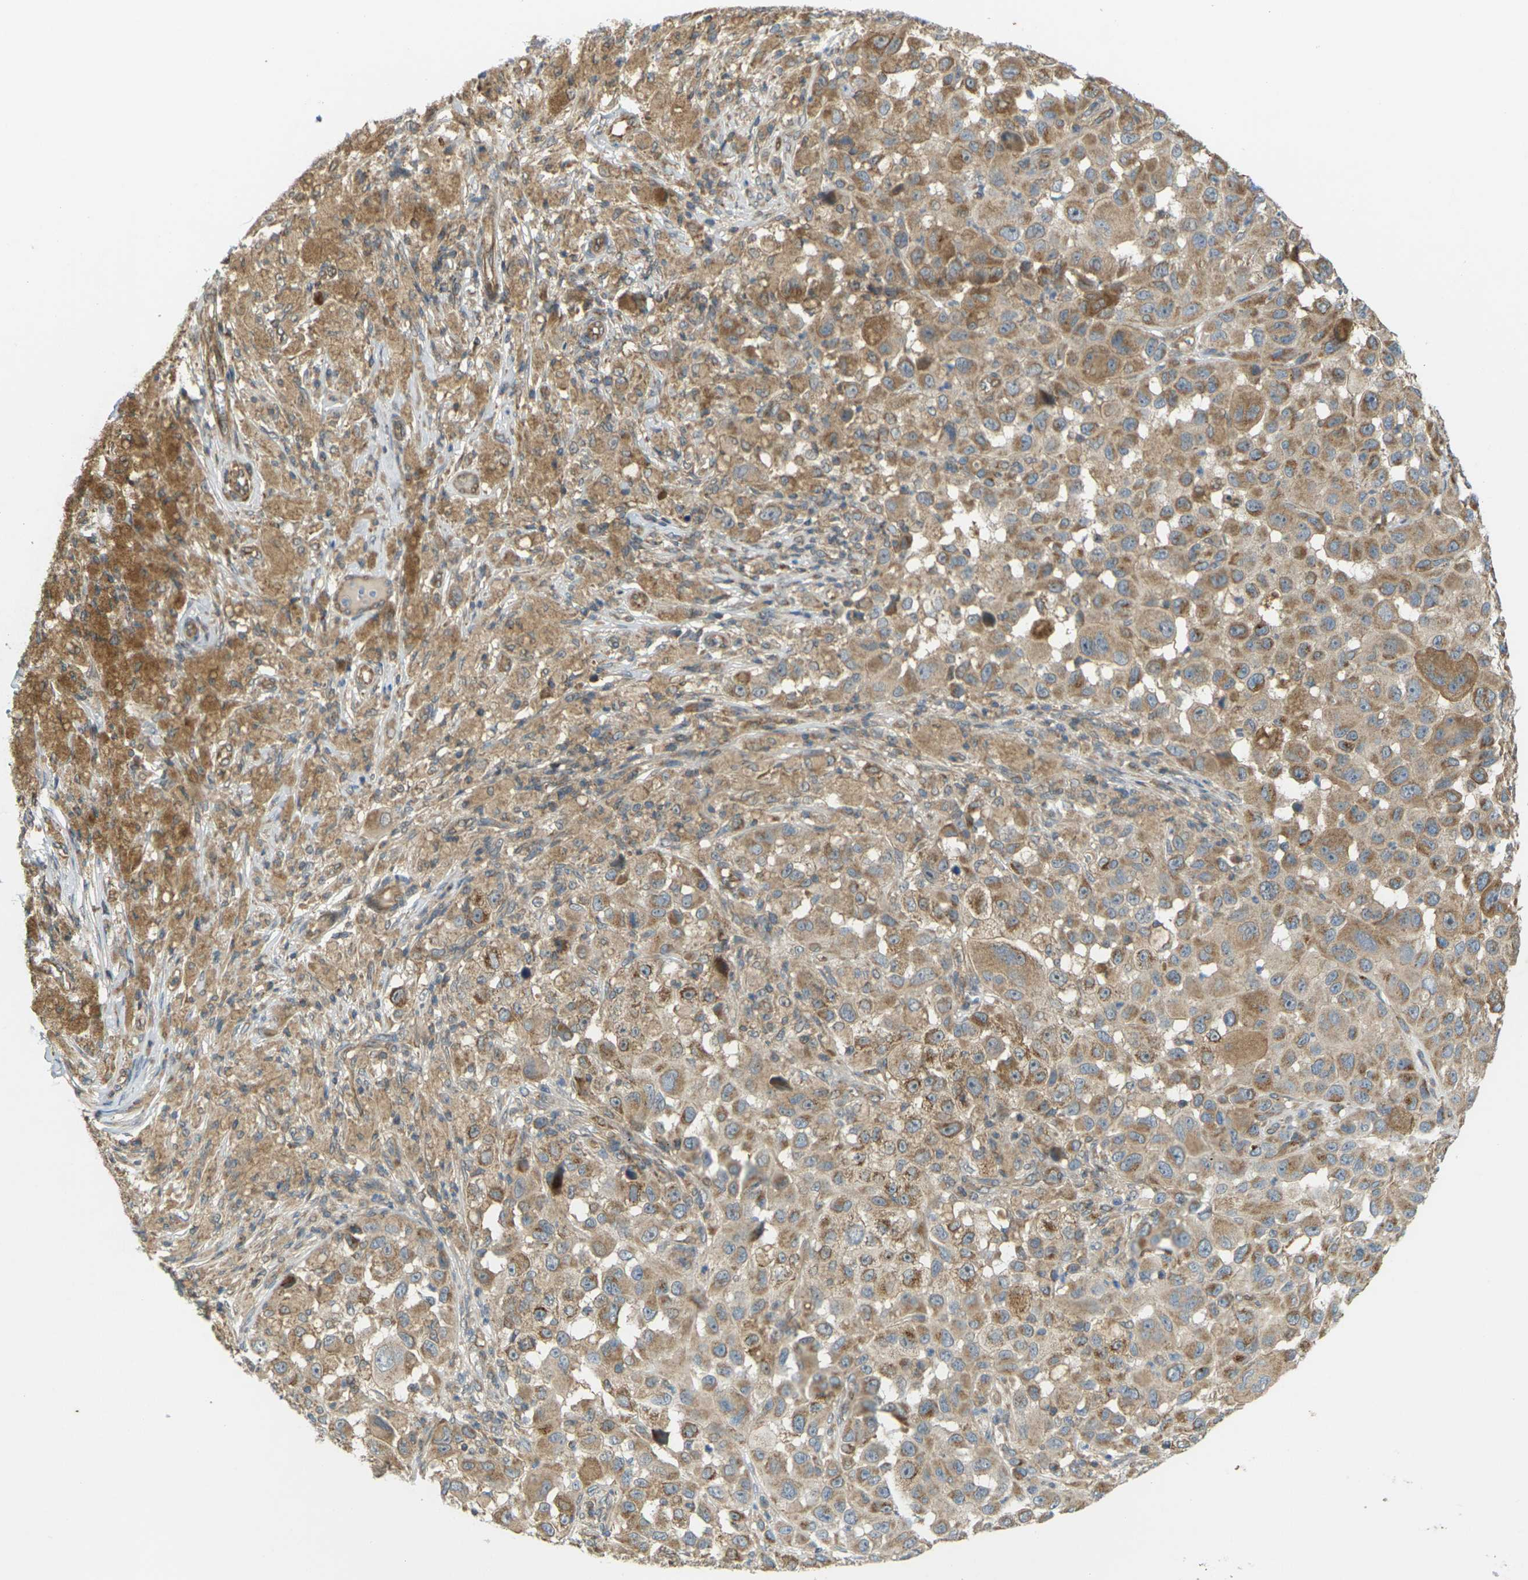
{"staining": {"intensity": "moderate", "quantity": ">75%", "location": "cytoplasmic/membranous"}, "tissue": "melanoma", "cell_type": "Tumor cells", "image_type": "cancer", "snomed": [{"axis": "morphology", "description": "Malignant melanoma, NOS"}, {"axis": "topography", "description": "Skin"}], "caption": "Immunohistochemical staining of human malignant melanoma shows medium levels of moderate cytoplasmic/membranous protein expression in about >75% of tumor cells.", "gene": "KSR1", "patient": {"sex": "male", "age": 96}}